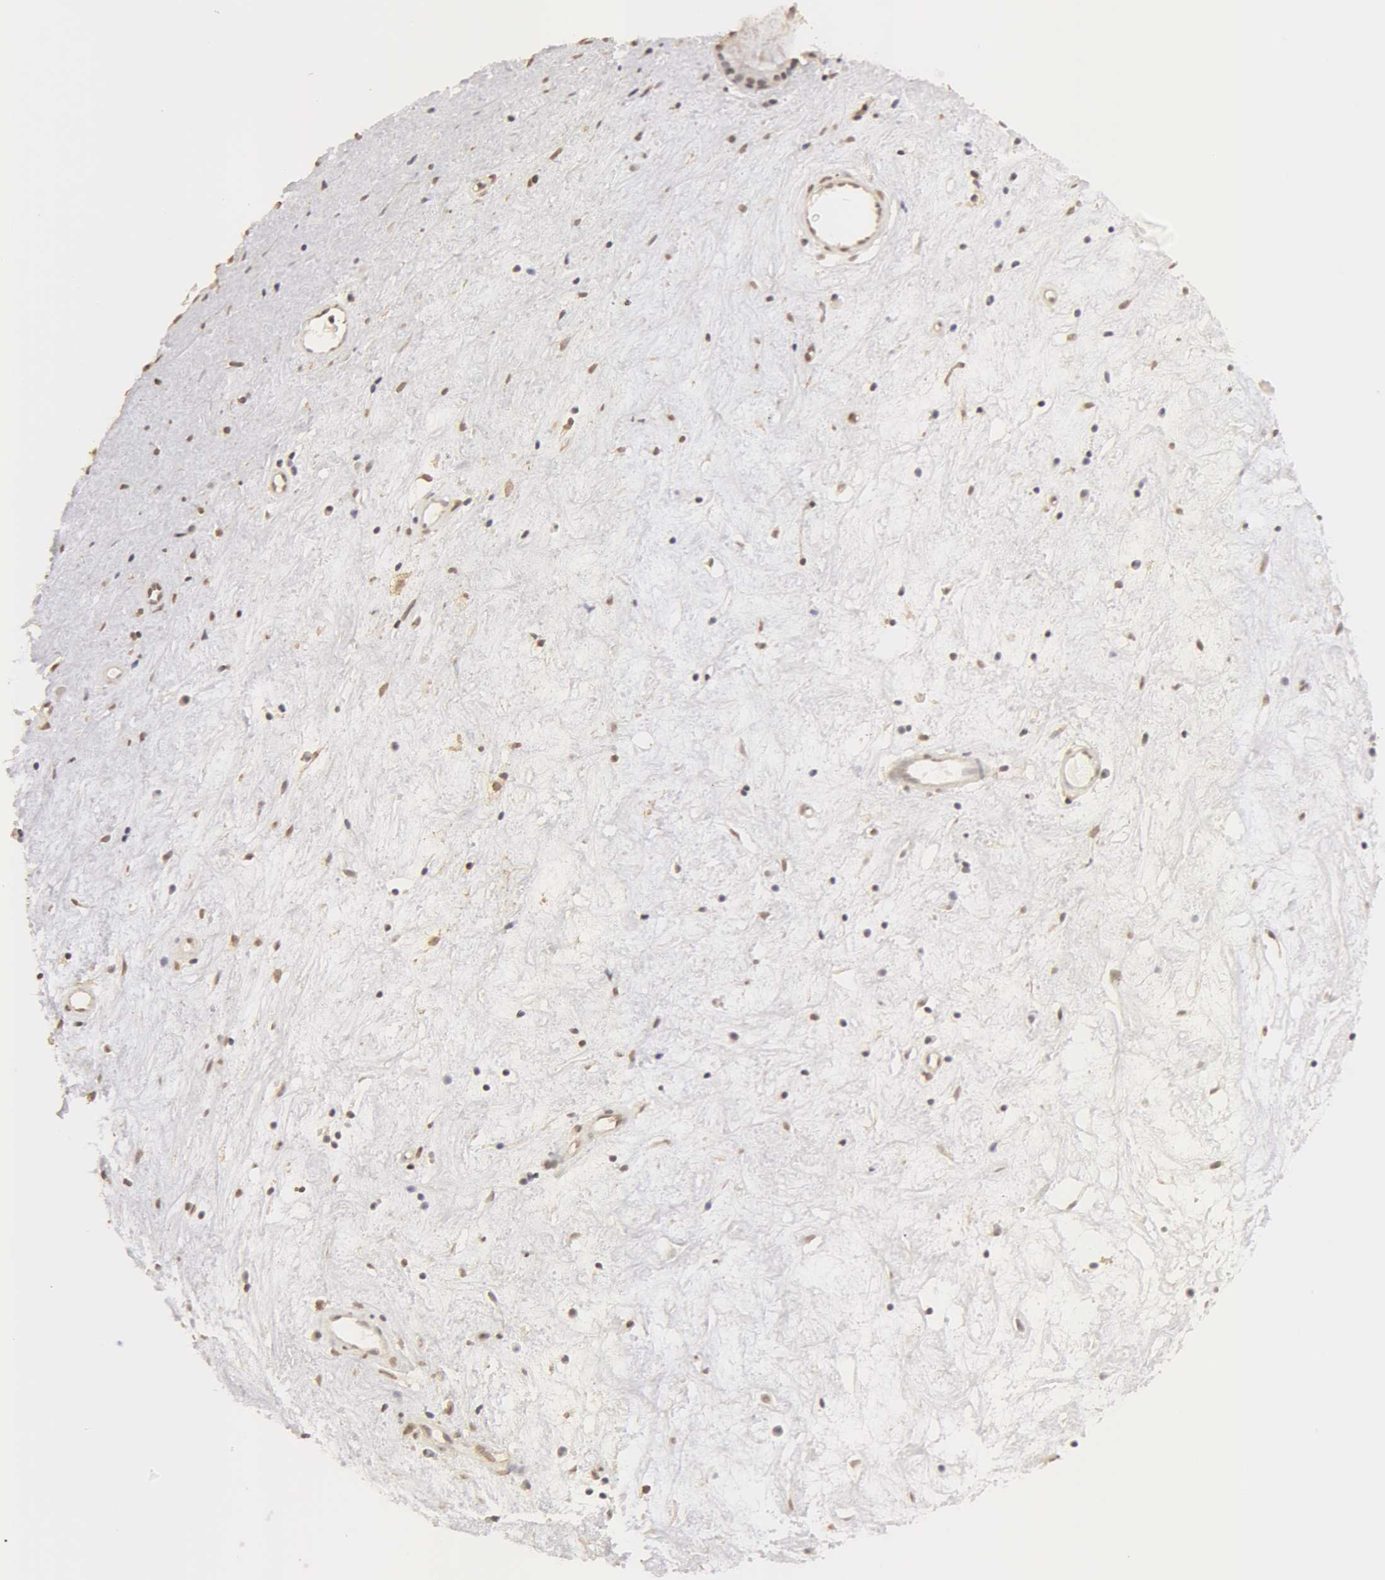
{"staining": {"intensity": "weak", "quantity": ">75%", "location": "cytoplasmic/membranous"}, "tissue": "nasopharynx", "cell_type": "Respiratory epithelial cells", "image_type": "normal", "snomed": [{"axis": "morphology", "description": "Normal tissue, NOS"}, {"axis": "topography", "description": "Nasopharynx"}], "caption": "Unremarkable nasopharynx demonstrates weak cytoplasmic/membranous positivity in about >75% of respiratory epithelial cells.", "gene": "ADAM10", "patient": {"sex": "female", "age": 78}}